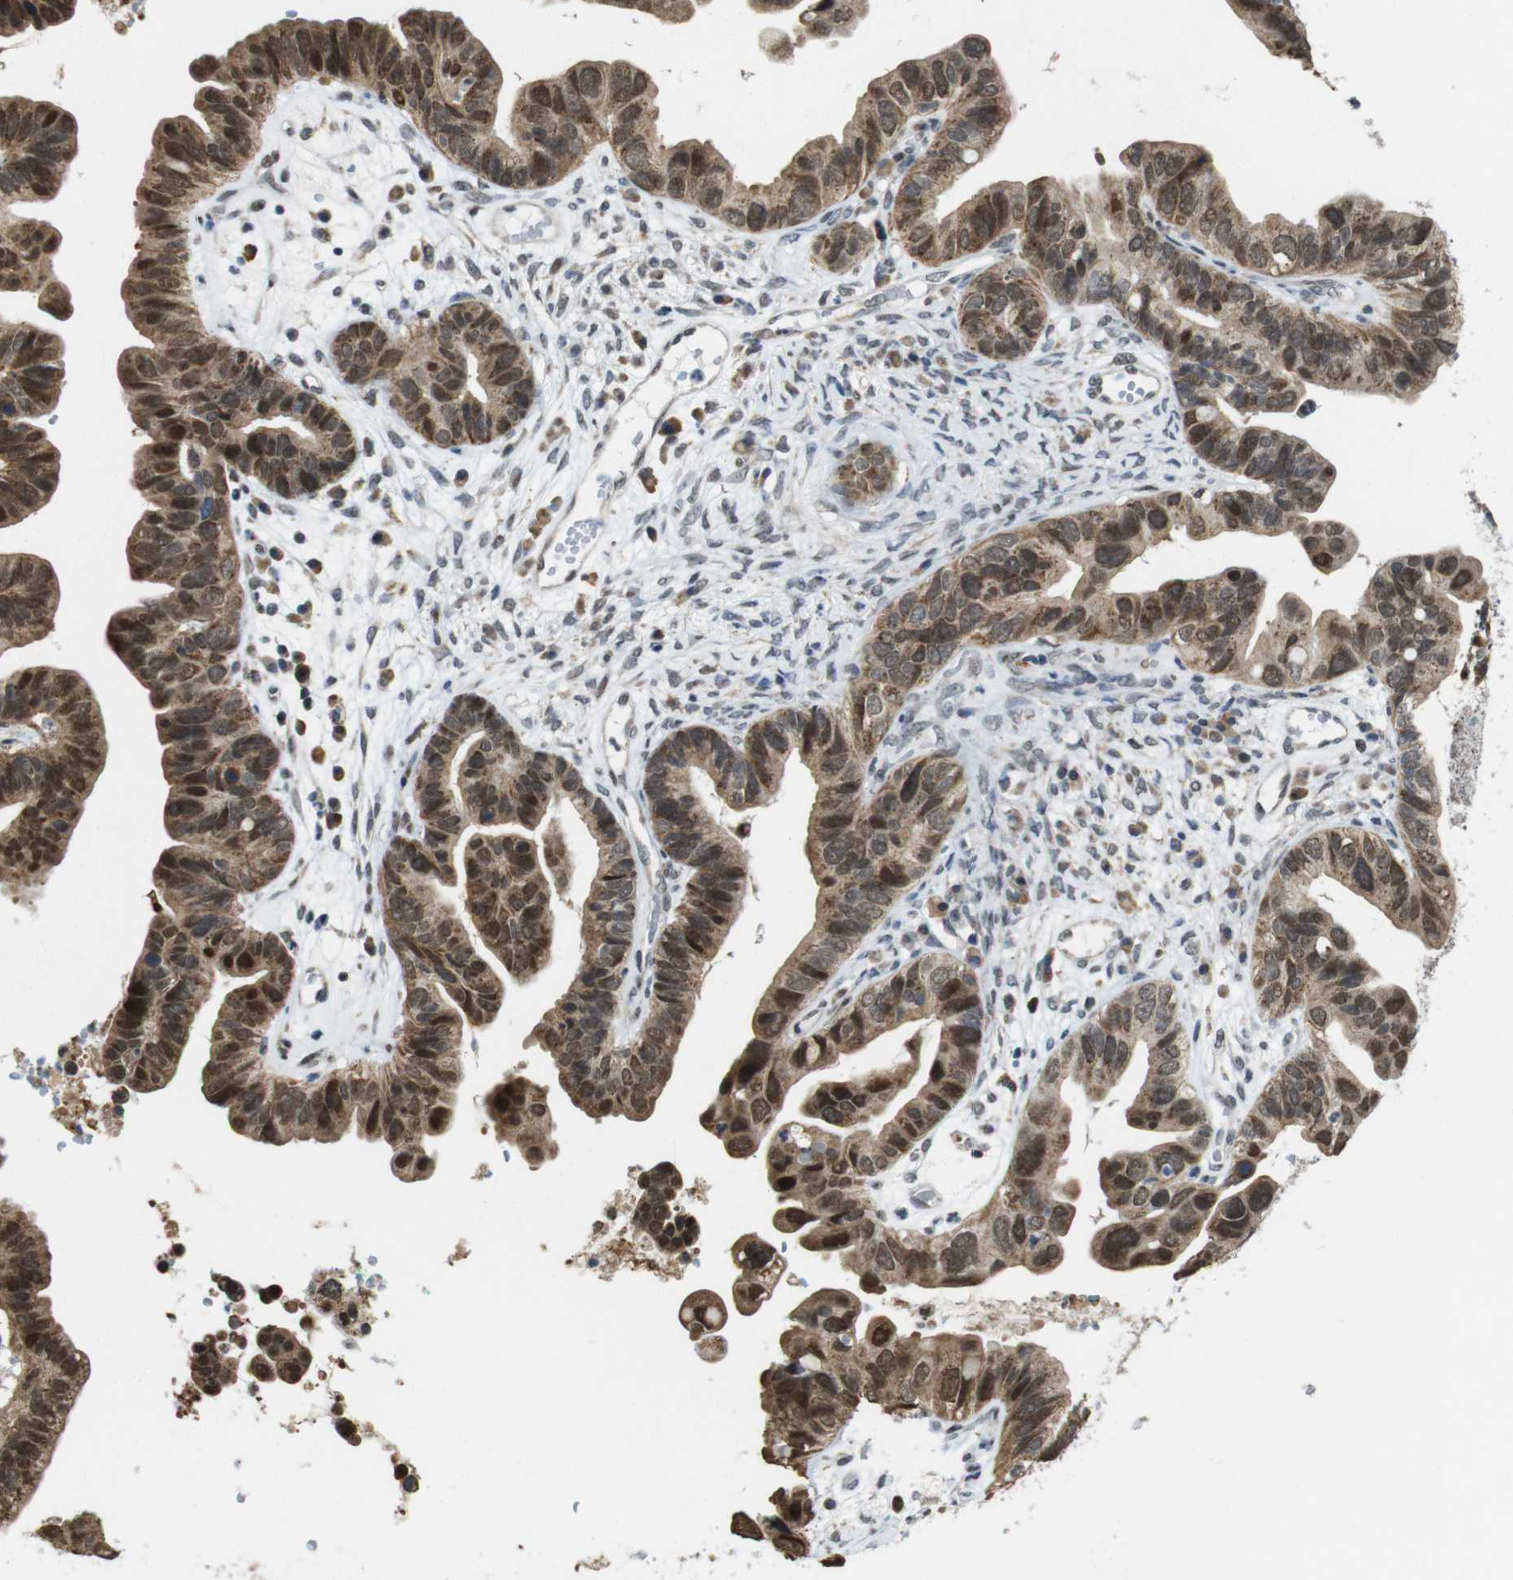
{"staining": {"intensity": "strong", "quantity": ">75%", "location": "cytoplasmic/membranous,nuclear"}, "tissue": "ovarian cancer", "cell_type": "Tumor cells", "image_type": "cancer", "snomed": [{"axis": "morphology", "description": "Cystadenocarcinoma, serous, NOS"}, {"axis": "topography", "description": "Ovary"}], "caption": "Immunohistochemistry (IHC) staining of ovarian cancer (serous cystadenocarcinoma), which reveals high levels of strong cytoplasmic/membranous and nuclear staining in approximately >75% of tumor cells indicating strong cytoplasmic/membranous and nuclear protein positivity. The staining was performed using DAB (3,3'-diaminobenzidine) (brown) for protein detection and nuclei were counterstained in hematoxylin (blue).", "gene": "PNMA8A", "patient": {"sex": "female", "age": 56}}